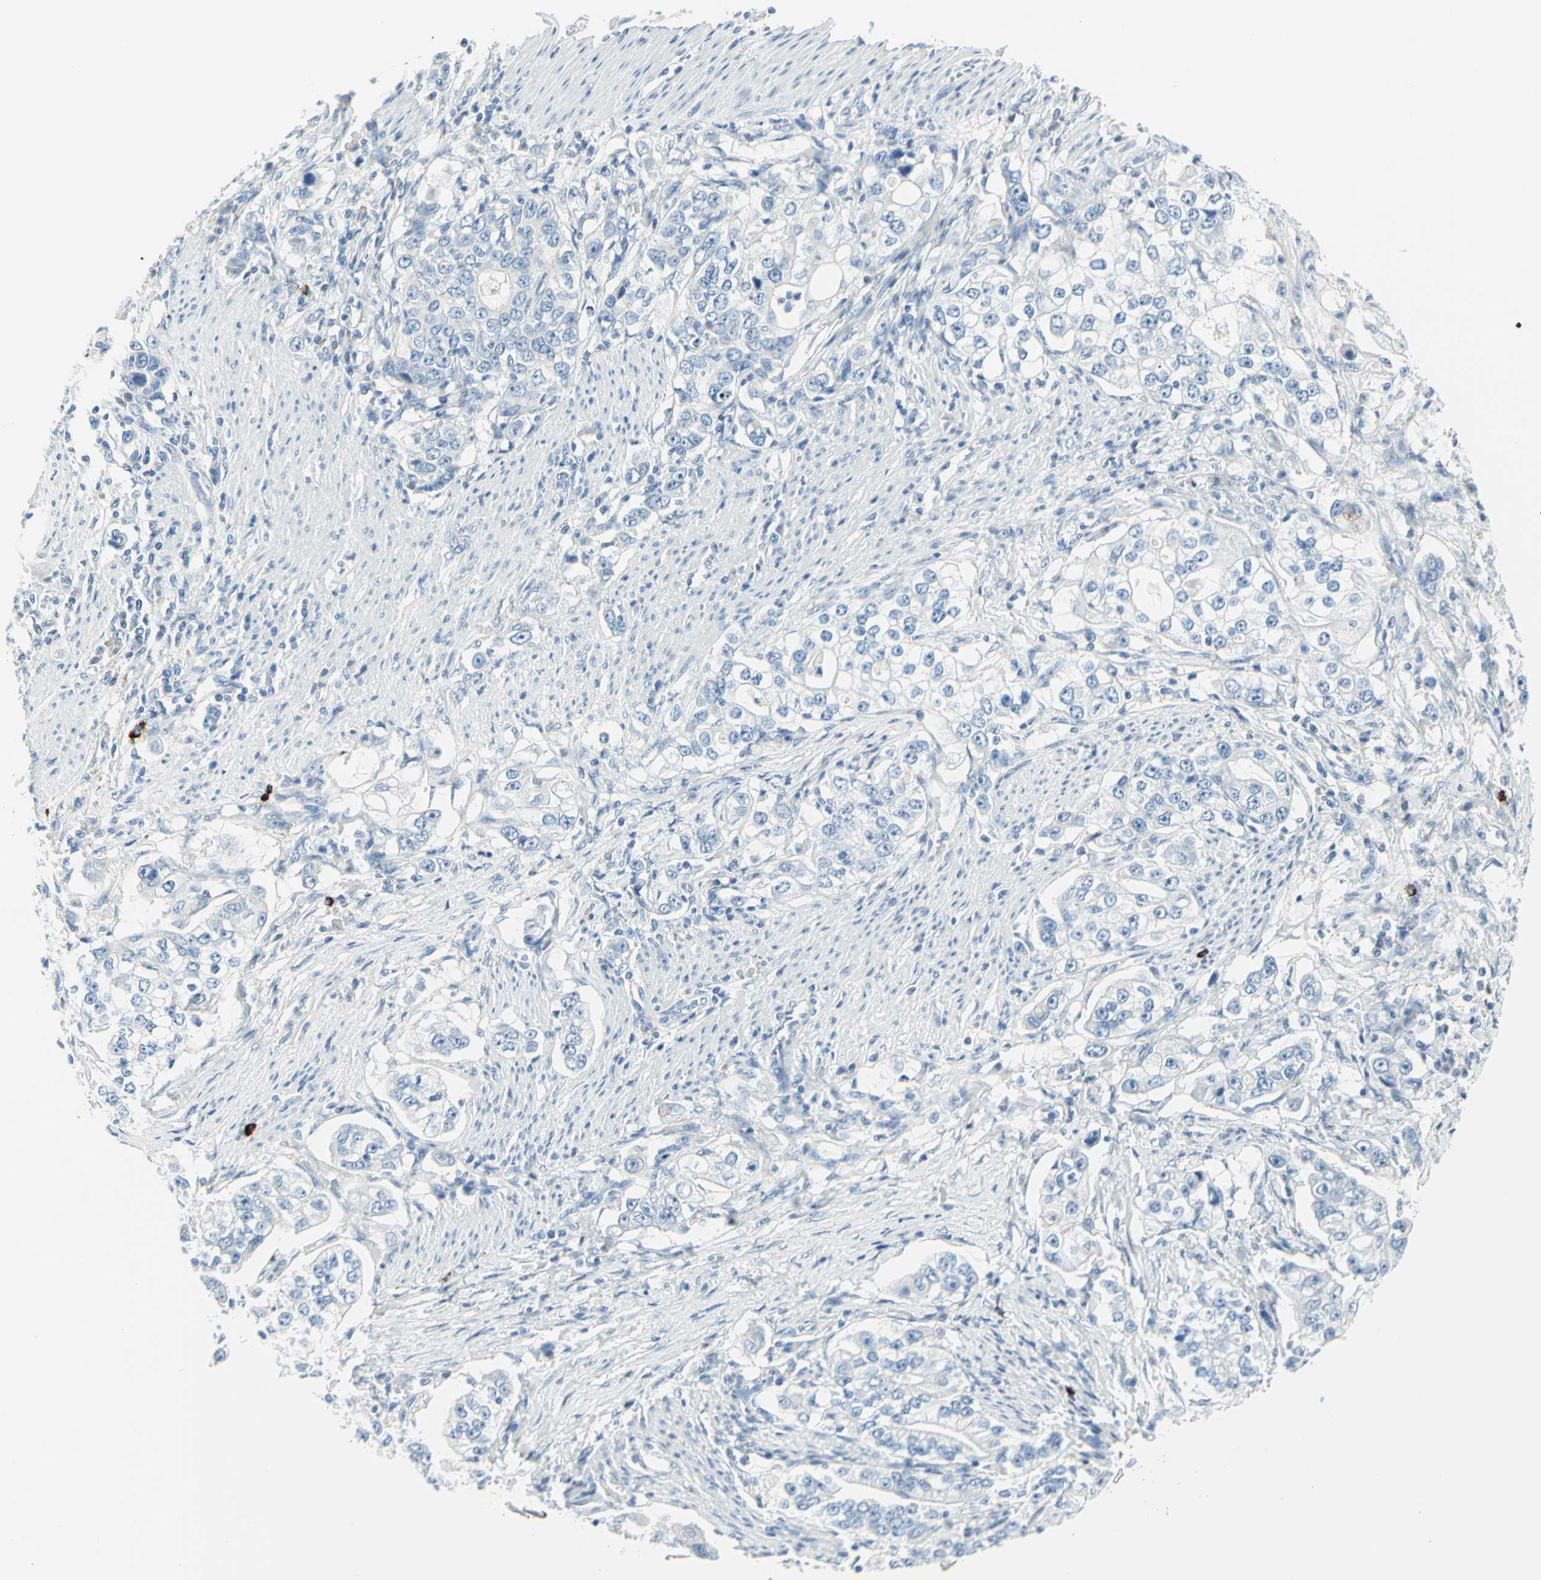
{"staining": {"intensity": "negative", "quantity": "none", "location": "none"}, "tissue": "stomach cancer", "cell_type": "Tumor cells", "image_type": "cancer", "snomed": [{"axis": "morphology", "description": "Adenocarcinoma, NOS"}, {"axis": "topography", "description": "Stomach, lower"}], "caption": "Tumor cells are negative for protein expression in human stomach cancer (adenocarcinoma).", "gene": "DLG4", "patient": {"sex": "female", "age": 72}}